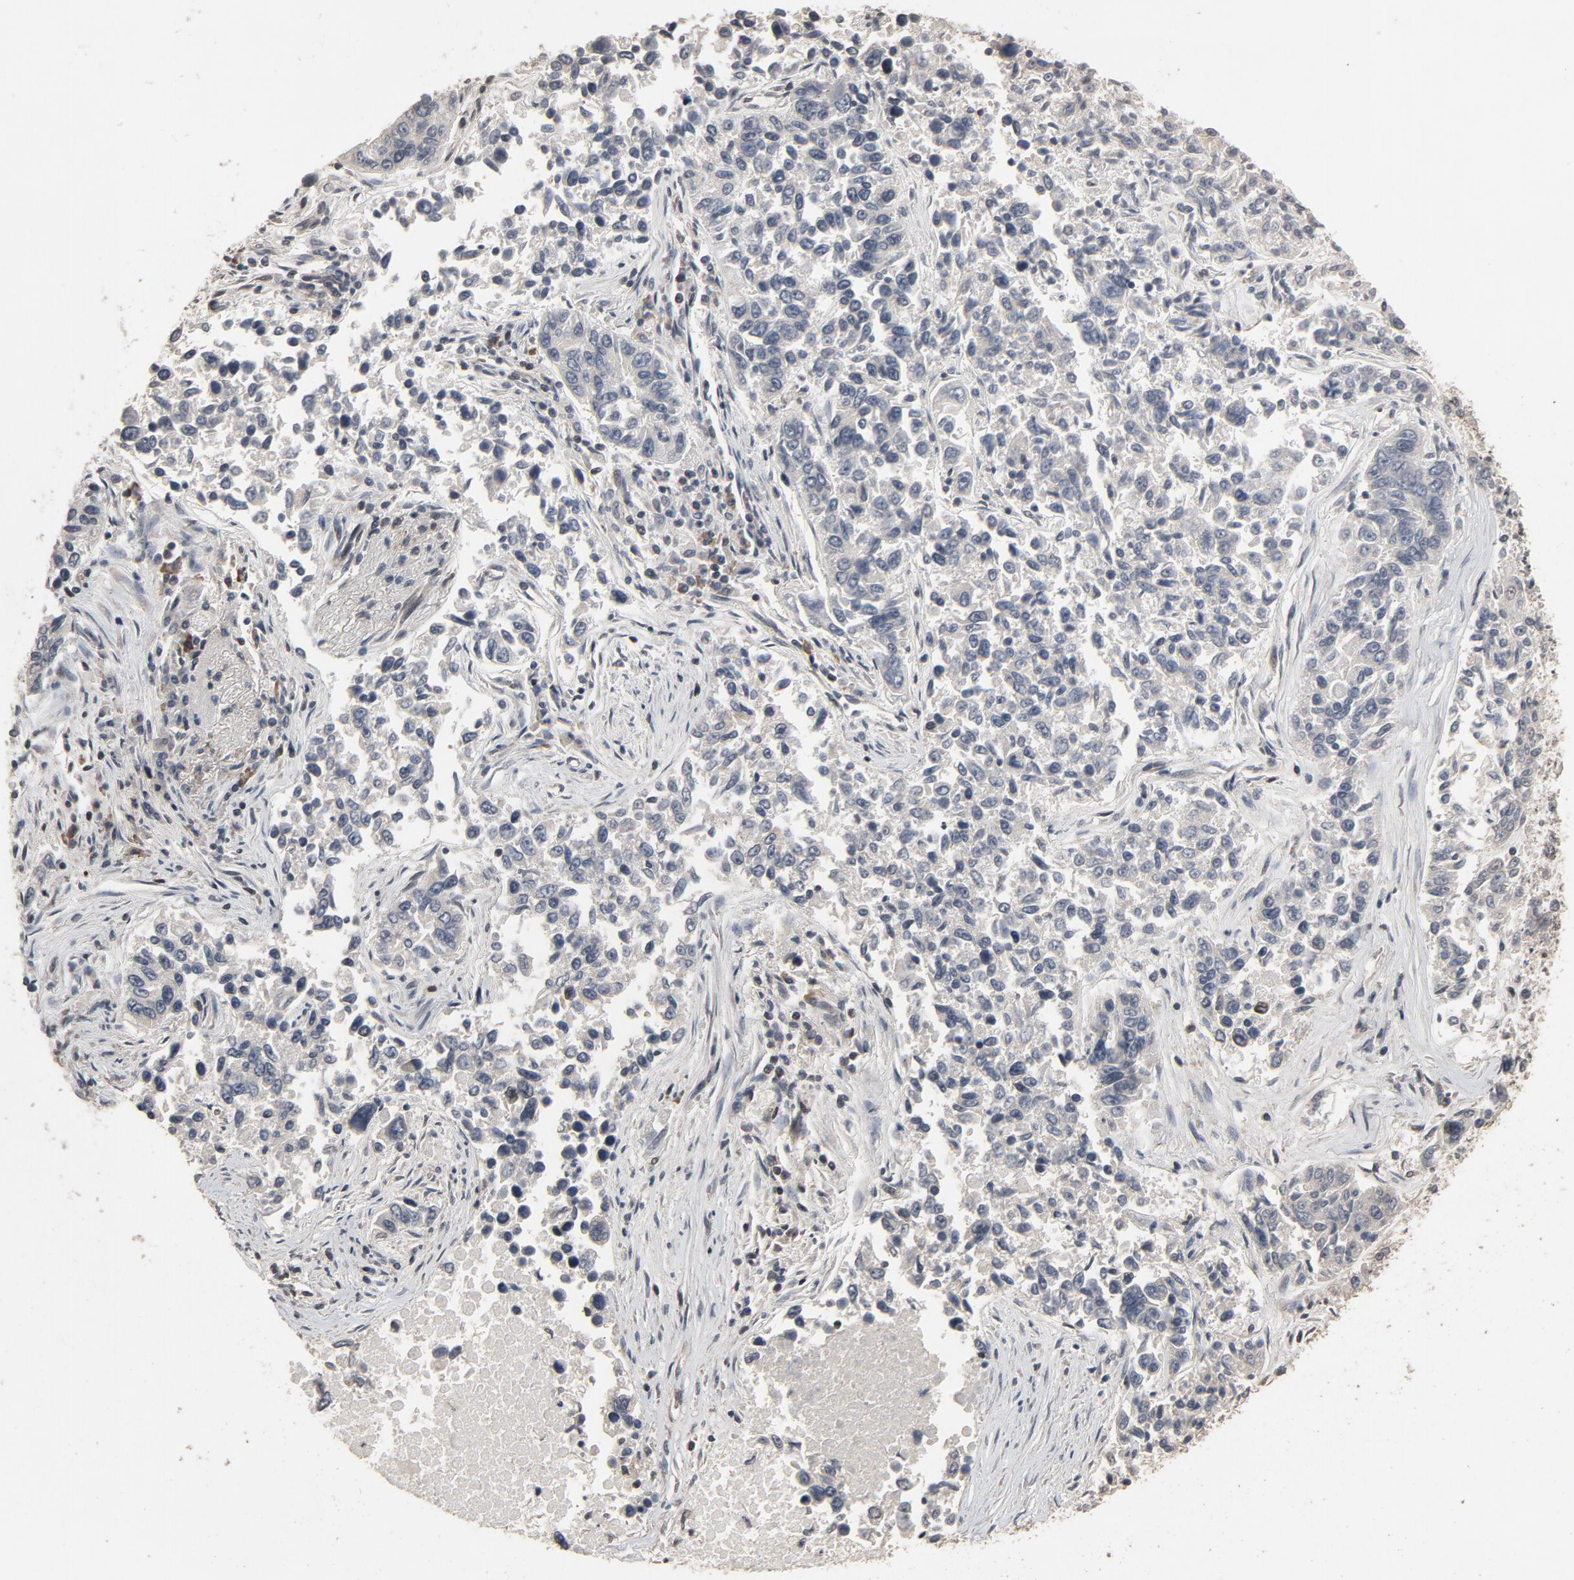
{"staining": {"intensity": "negative", "quantity": "none", "location": "none"}, "tissue": "lung cancer", "cell_type": "Tumor cells", "image_type": "cancer", "snomed": [{"axis": "morphology", "description": "Adenocarcinoma, NOS"}, {"axis": "topography", "description": "Lung"}], "caption": "IHC of lung cancer shows no positivity in tumor cells.", "gene": "POM121", "patient": {"sex": "male", "age": 84}}